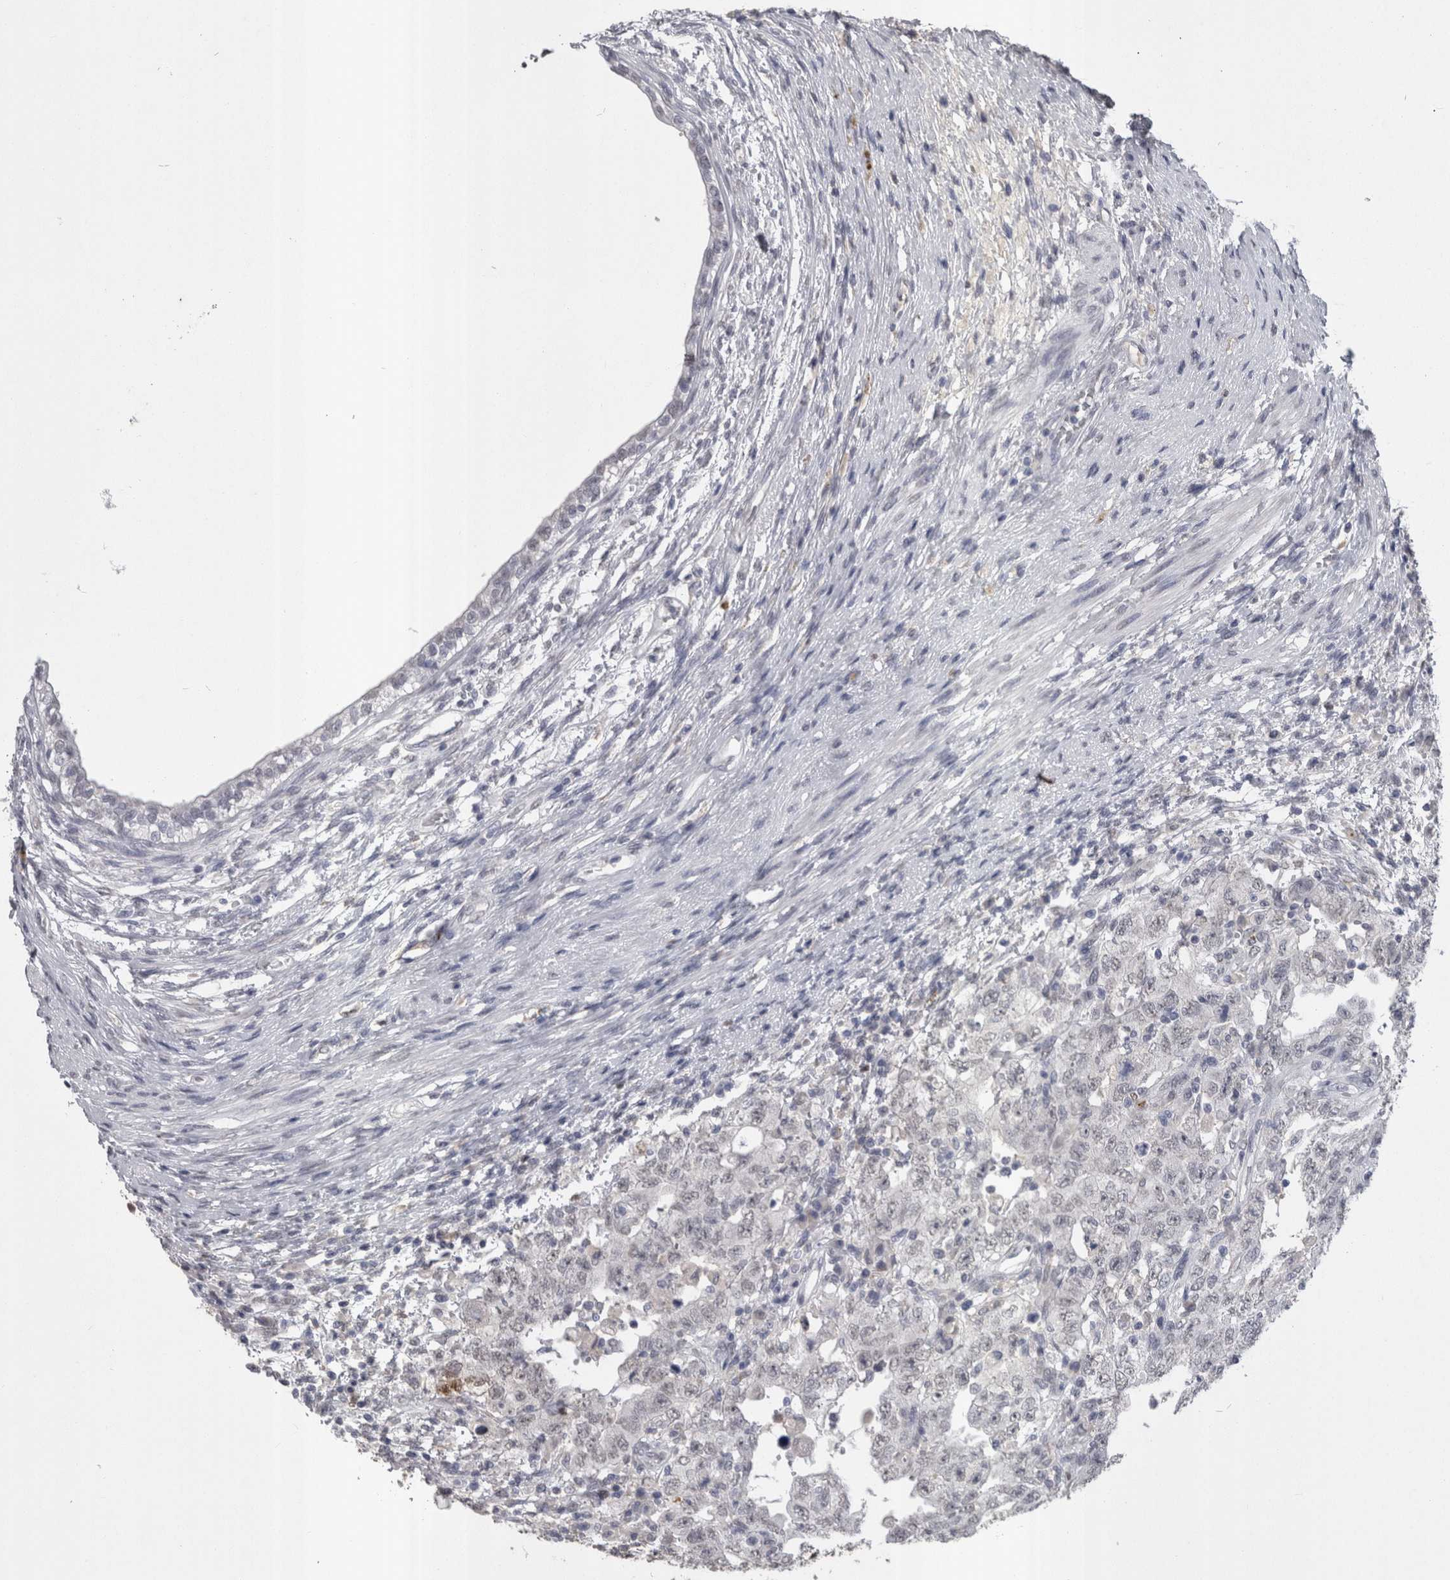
{"staining": {"intensity": "negative", "quantity": "none", "location": "none"}, "tissue": "testis cancer", "cell_type": "Tumor cells", "image_type": "cancer", "snomed": [{"axis": "morphology", "description": "Carcinoma, Embryonal, NOS"}, {"axis": "topography", "description": "Testis"}], "caption": "A micrograph of testis cancer stained for a protein displays no brown staining in tumor cells.", "gene": "PAX5", "patient": {"sex": "male", "age": 26}}